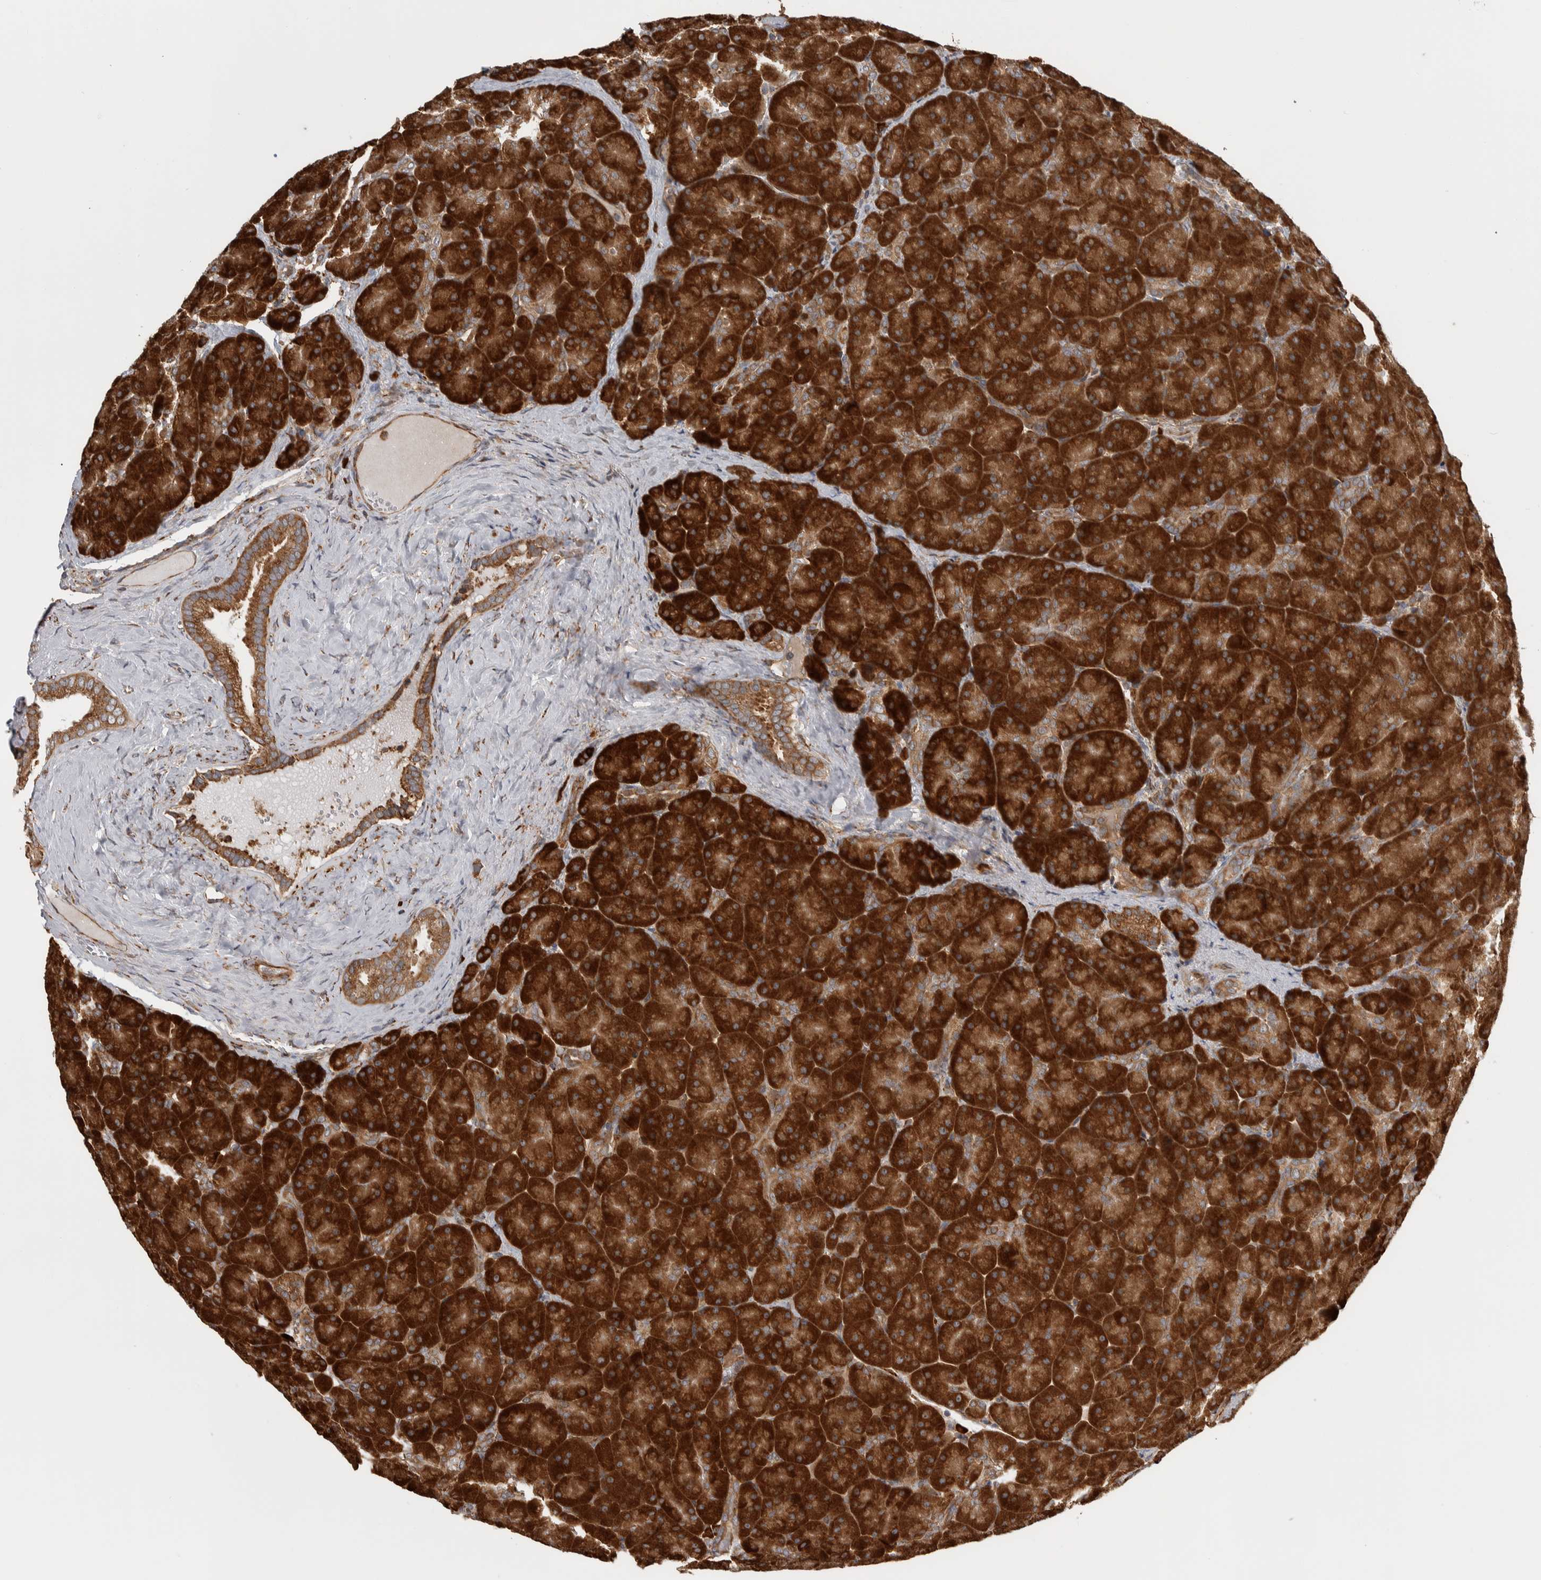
{"staining": {"intensity": "strong", "quantity": ">75%", "location": "cytoplasmic/membranous"}, "tissue": "pancreas", "cell_type": "Exocrine glandular cells", "image_type": "normal", "snomed": [{"axis": "morphology", "description": "Normal tissue, NOS"}, {"axis": "topography", "description": "Pancreas"}], "caption": "The histopathology image demonstrates staining of unremarkable pancreas, revealing strong cytoplasmic/membranous protein positivity (brown color) within exocrine glandular cells.", "gene": "EIF3H", "patient": {"sex": "male", "age": 66}}